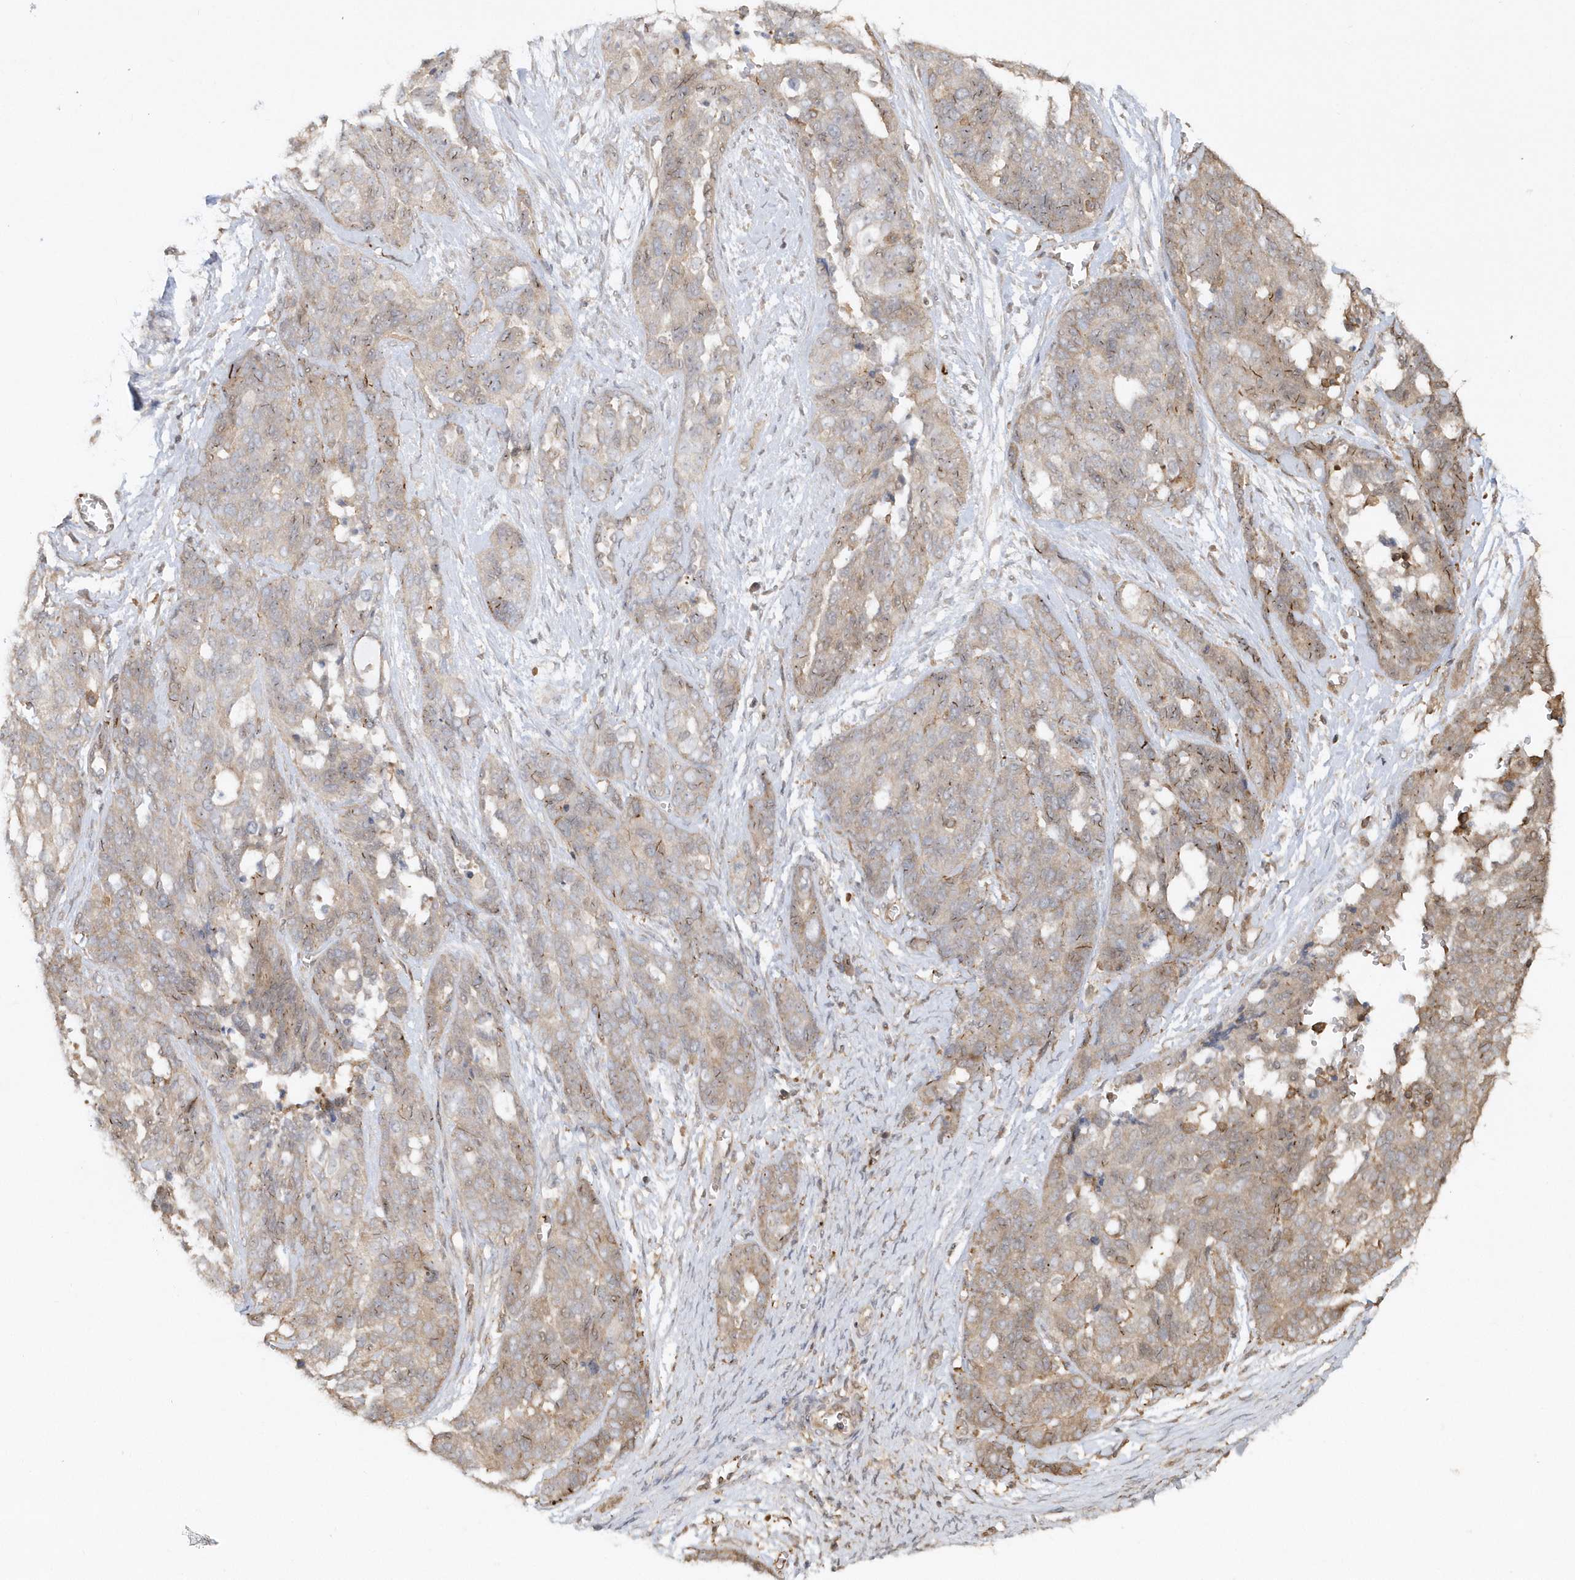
{"staining": {"intensity": "weak", "quantity": ">75%", "location": "cytoplasmic/membranous"}, "tissue": "ovarian cancer", "cell_type": "Tumor cells", "image_type": "cancer", "snomed": [{"axis": "morphology", "description": "Cystadenocarcinoma, serous, NOS"}, {"axis": "topography", "description": "Ovary"}], "caption": "This histopathology image displays immunohistochemistry (IHC) staining of human ovarian serous cystadenocarcinoma, with low weak cytoplasmic/membranous positivity in approximately >75% of tumor cells.", "gene": "BSN", "patient": {"sex": "female", "age": 44}}